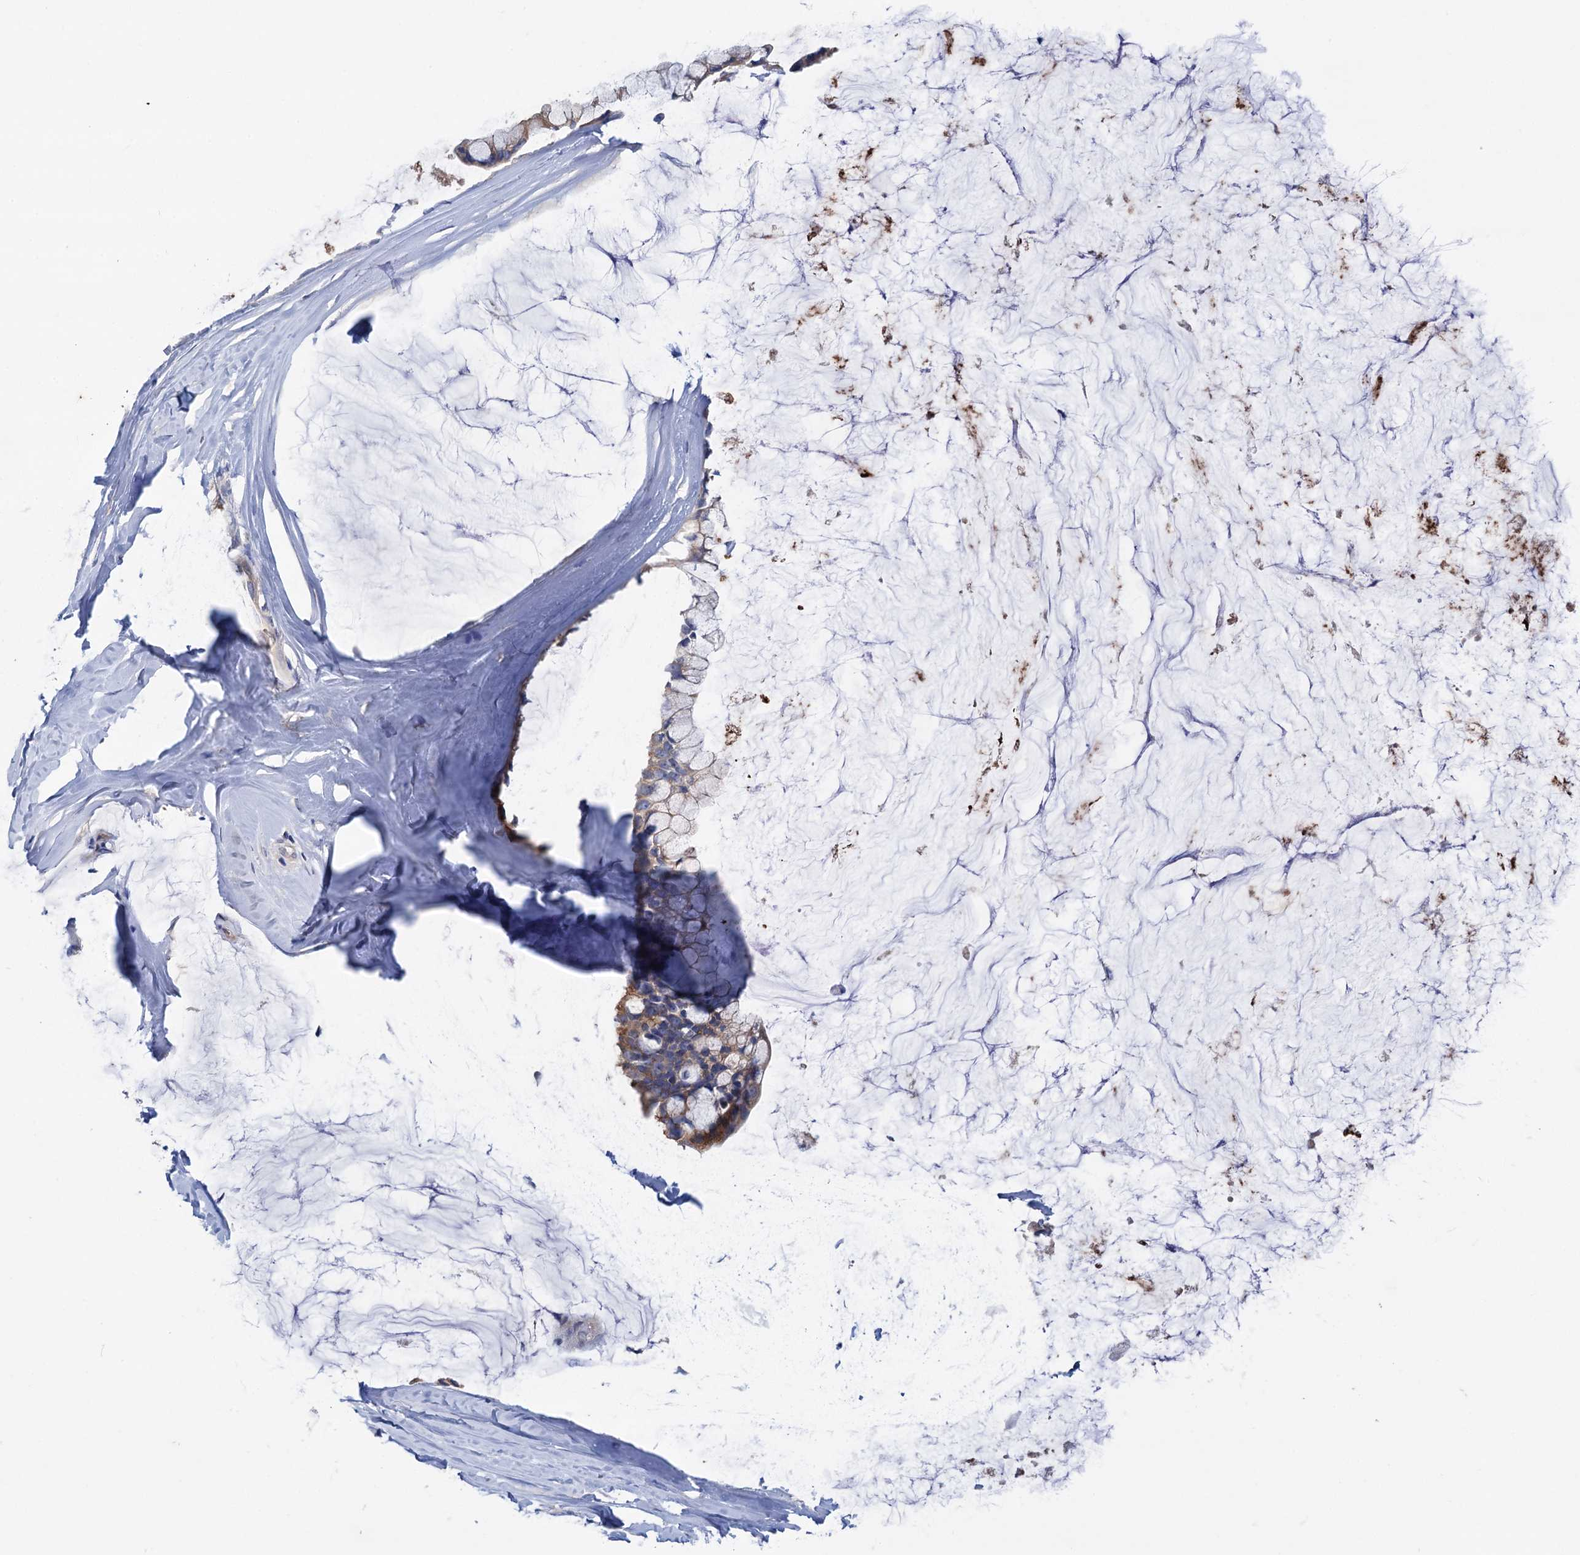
{"staining": {"intensity": "moderate", "quantity": "<25%", "location": "cytoplasmic/membranous"}, "tissue": "ovarian cancer", "cell_type": "Tumor cells", "image_type": "cancer", "snomed": [{"axis": "morphology", "description": "Cystadenocarcinoma, mucinous, NOS"}, {"axis": "topography", "description": "Ovary"}], "caption": "Immunohistochemical staining of ovarian cancer reveals low levels of moderate cytoplasmic/membranous protein positivity in approximately <25% of tumor cells.", "gene": "ZNRD2", "patient": {"sex": "female", "age": 39}}